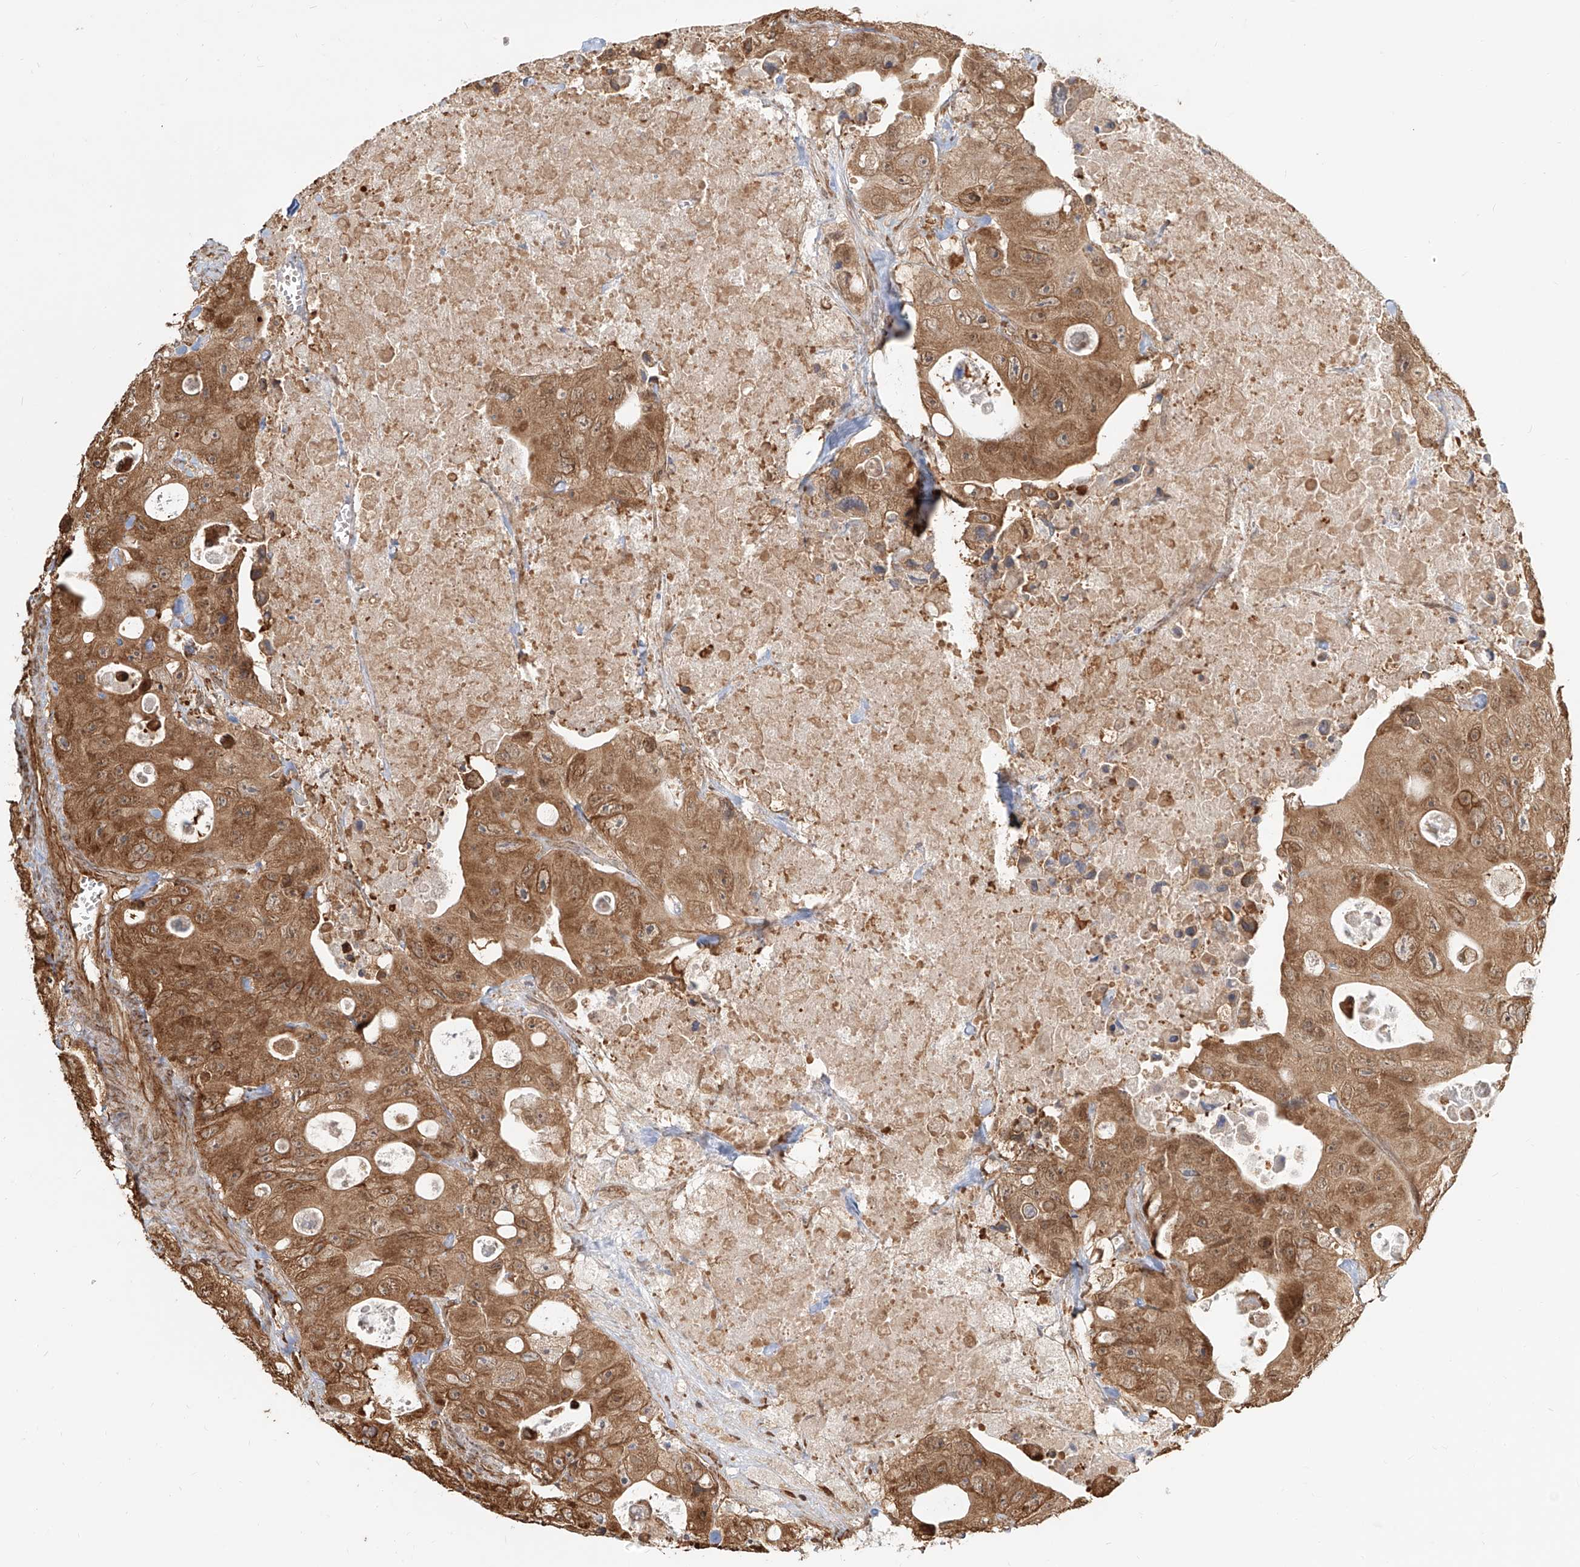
{"staining": {"intensity": "moderate", "quantity": ">75%", "location": "cytoplasmic/membranous"}, "tissue": "colorectal cancer", "cell_type": "Tumor cells", "image_type": "cancer", "snomed": [{"axis": "morphology", "description": "Adenocarcinoma, NOS"}, {"axis": "topography", "description": "Colon"}], "caption": "Tumor cells demonstrate medium levels of moderate cytoplasmic/membranous positivity in approximately >75% of cells in human colorectal adenocarcinoma.", "gene": "UBE2K", "patient": {"sex": "female", "age": 46}}